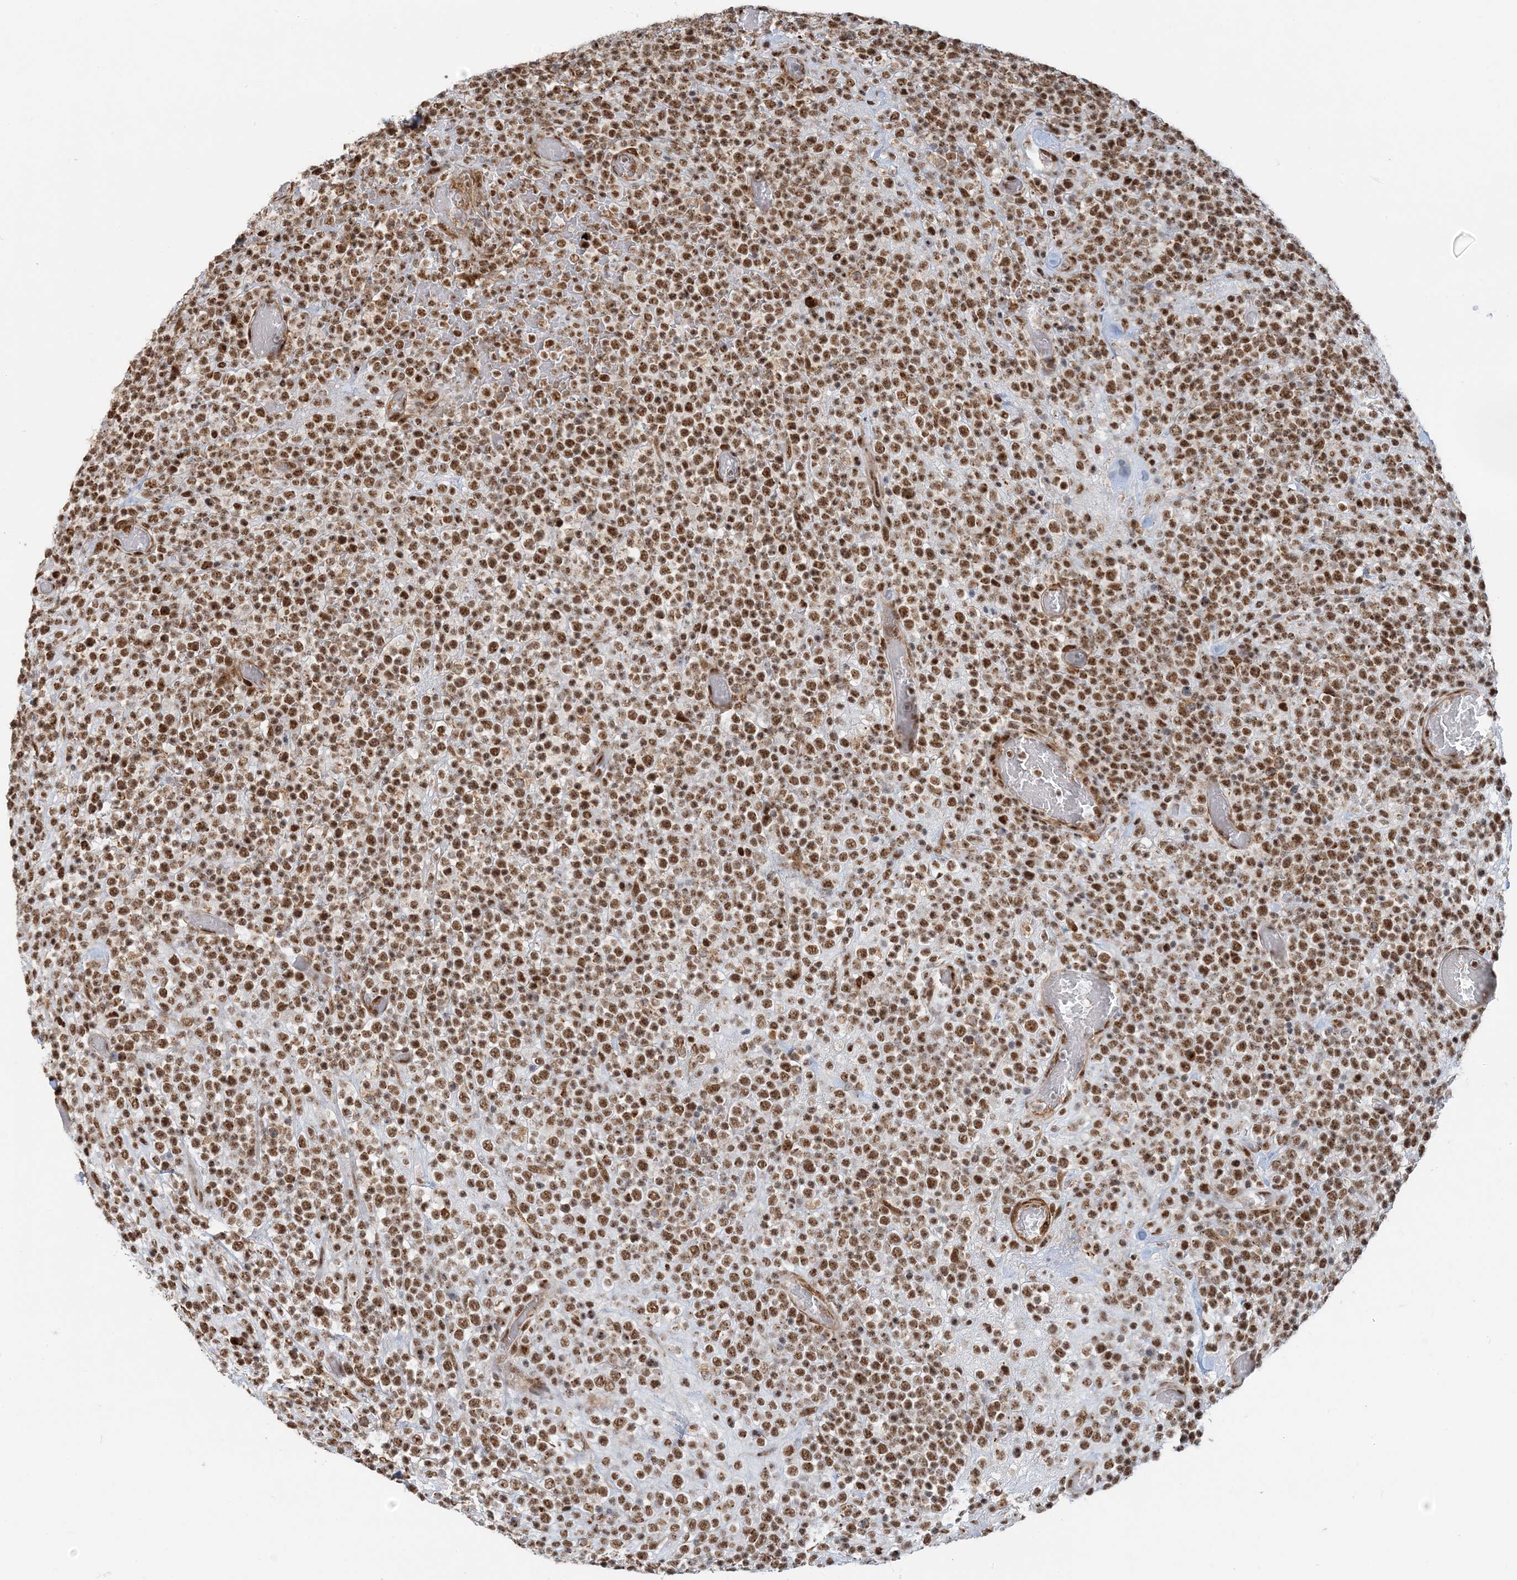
{"staining": {"intensity": "moderate", "quantity": ">75%", "location": "nuclear"}, "tissue": "lymphoma", "cell_type": "Tumor cells", "image_type": "cancer", "snomed": [{"axis": "morphology", "description": "Malignant lymphoma, non-Hodgkin's type, High grade"}, {"axis": "topography", "description": "Colon"}], "caption": "About >75% of tumor cells in human lymphoma exhibit moderate nuclear protein positivity as visualized by brown immunohistochemical staining.", "gene": "PLRG1", "patient": {"sex": "female", "age": 53}}